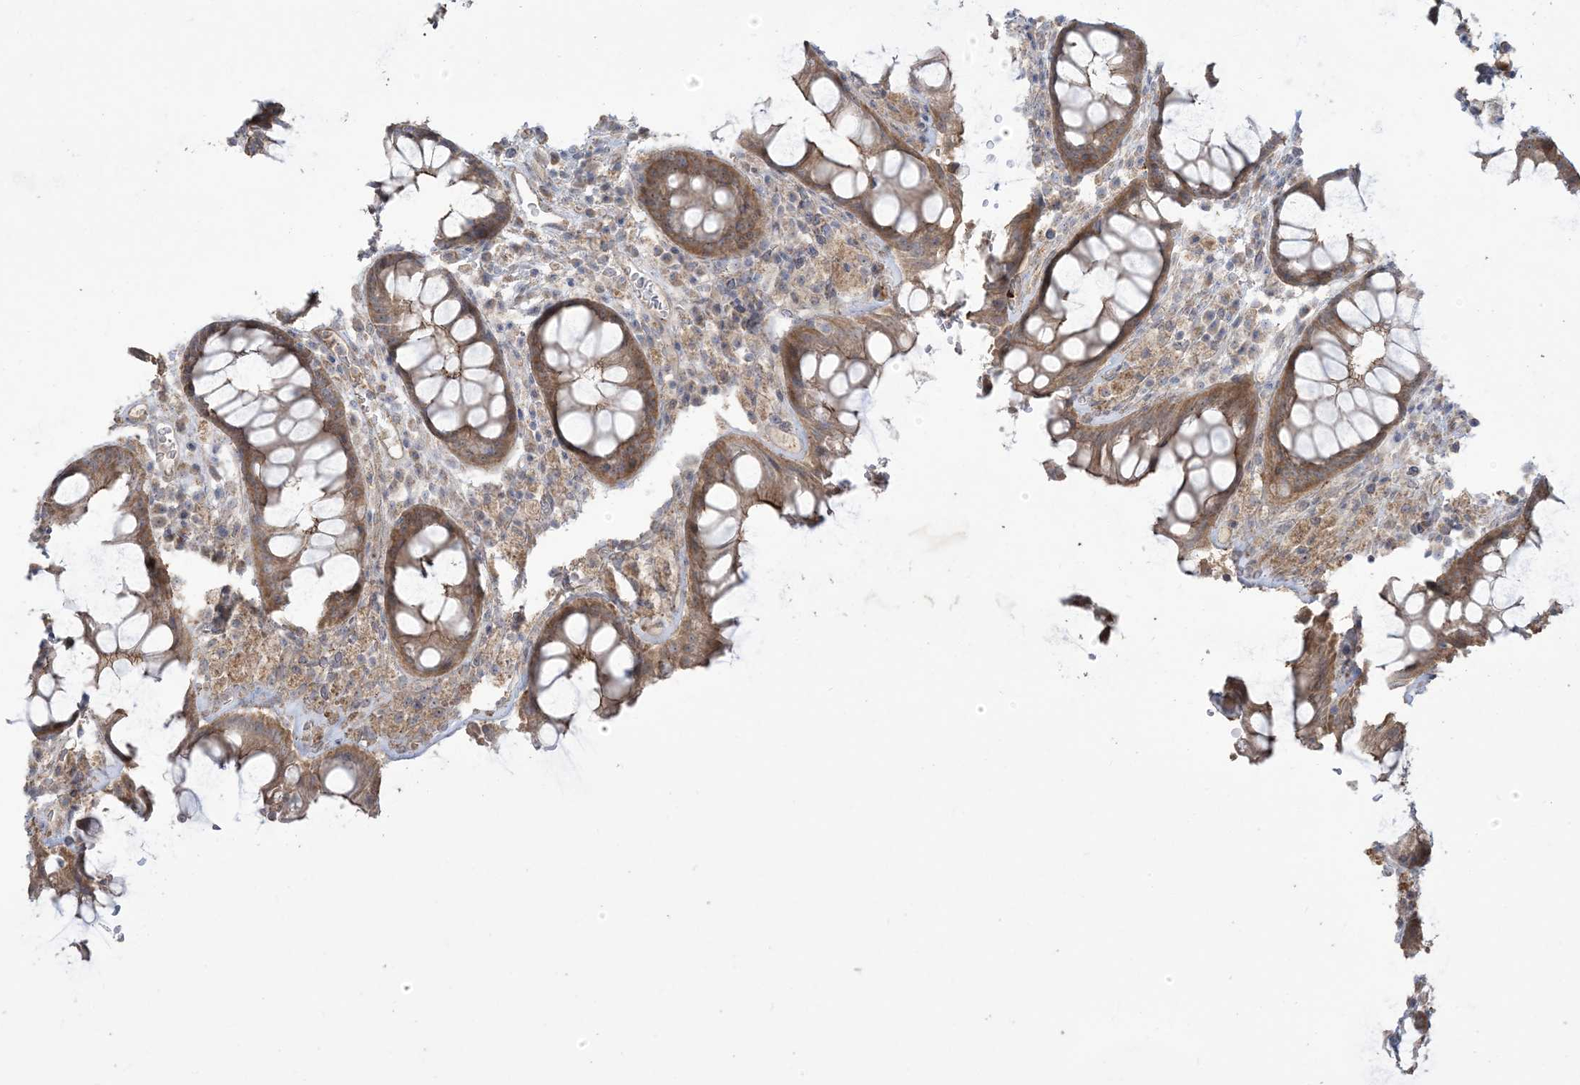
{"staining": {"intensity": "moderate", "quantity": ">75%", "location": "cytoplasmic/membranous"}, "tissue": "rectum", "cell_type": "Glandular cells", "image_type": "normal", "snomed": [{"axis": "morphology", "description": "Normal tissue, NOS"}, {"axis": "topography", "description": "Rectum"}], "caption": "Moderate cytoplasmic/membranous protein staining is seen in approximately >75% of glandular cells in rectum.", "gene": "KLHL18", "patient": {"sex": "male", "age": 64}}